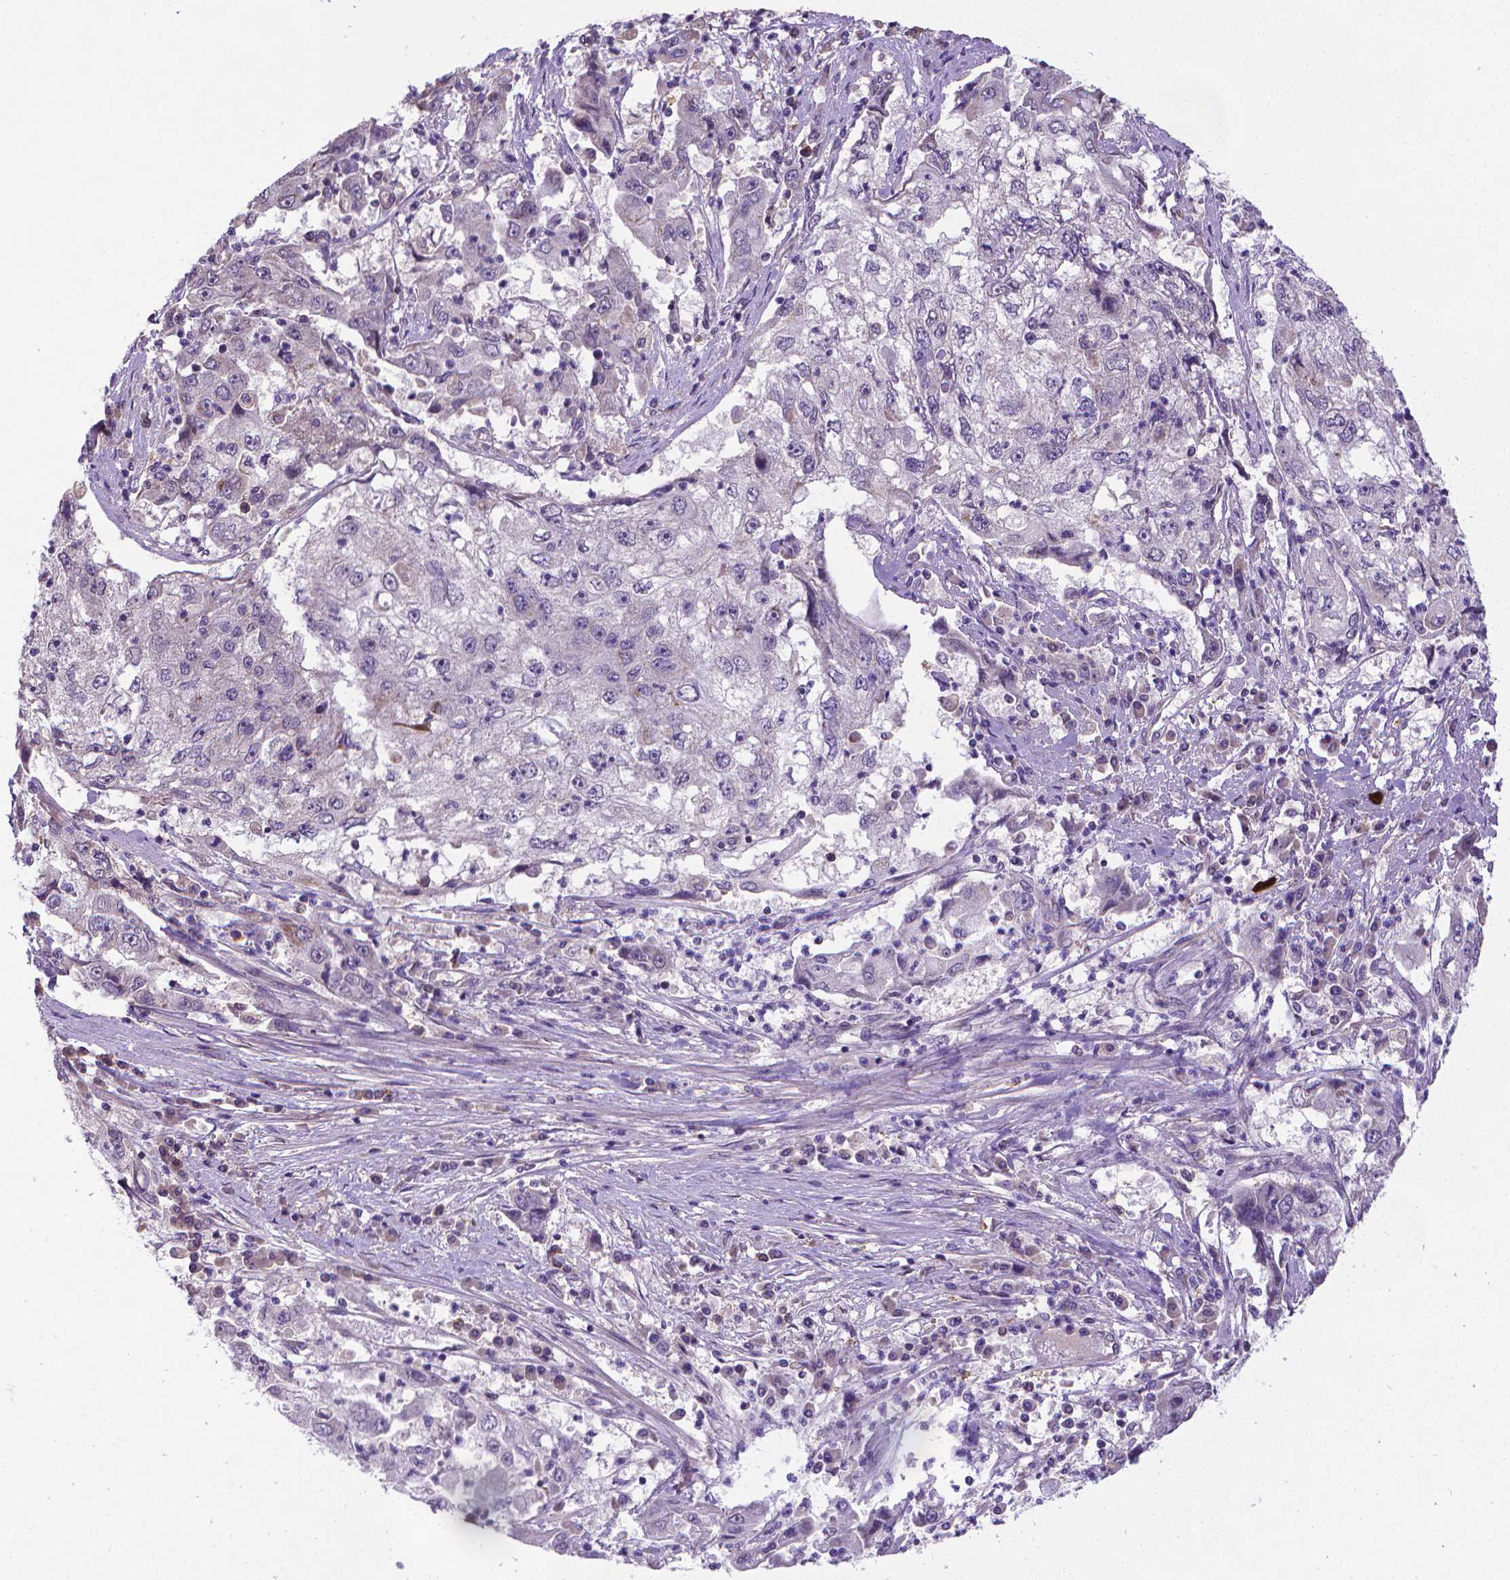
{"staining": {"intensity": "negative", "quantity": "none", "location": "none"}, "tissue": "cervical cancer", "cell_type": "Tumor cells", "image_type": "cancer", "snomed": [{"axis": "morphology", "description": "Squamous cell carcinoma, NOS"}, {"axis": "topography", "description": "Cervix"}], "caption": "Immunohistochemistry (IHC) of human squamous cell carcinoma (cervical) shows no staining in tumor cells.", "gene": "GPR63", "patient": {"sex": "female", "age": 36}}